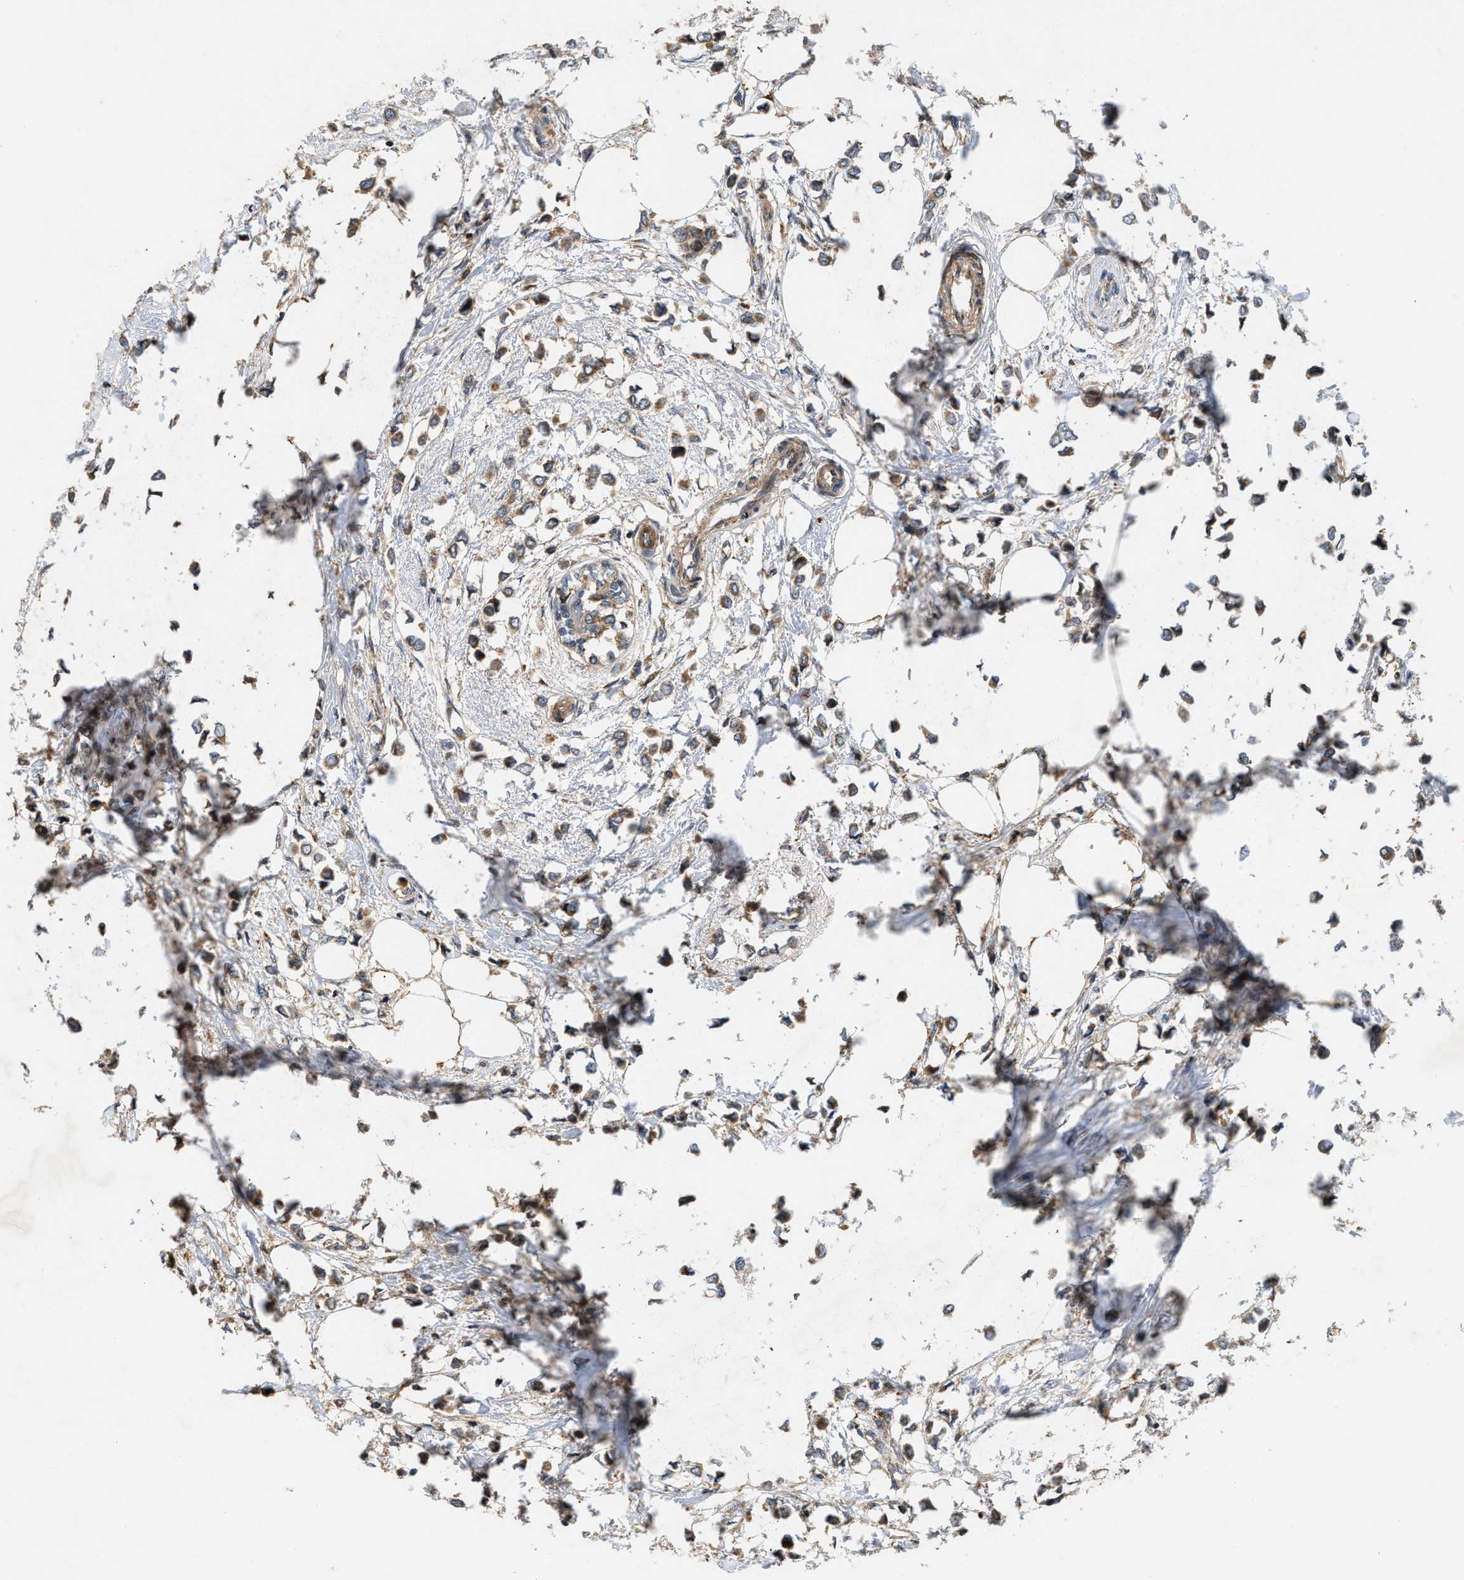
{"staining": {"intensity": "weak", "quantity": ">75%", "location": "cytoplasmic/membranous"}, "tissue": "breast cancer", "cell_type": "Tumor cells", "image_type": "cancer", "snomed": [{"axis": "morphology", "description": "Lobular carcinoma"}, {"axis": "topography", "description": "Breast"}], "caption": "A photomicrograph showing weak cytoplasmic/membranous positivity in about >75% of tumor cells in lobular carcinoma (breast), as visualized by brown immunohistochemical staining.", "gene": "GNB4", "patient": {"sex": "female", "age": 51}}